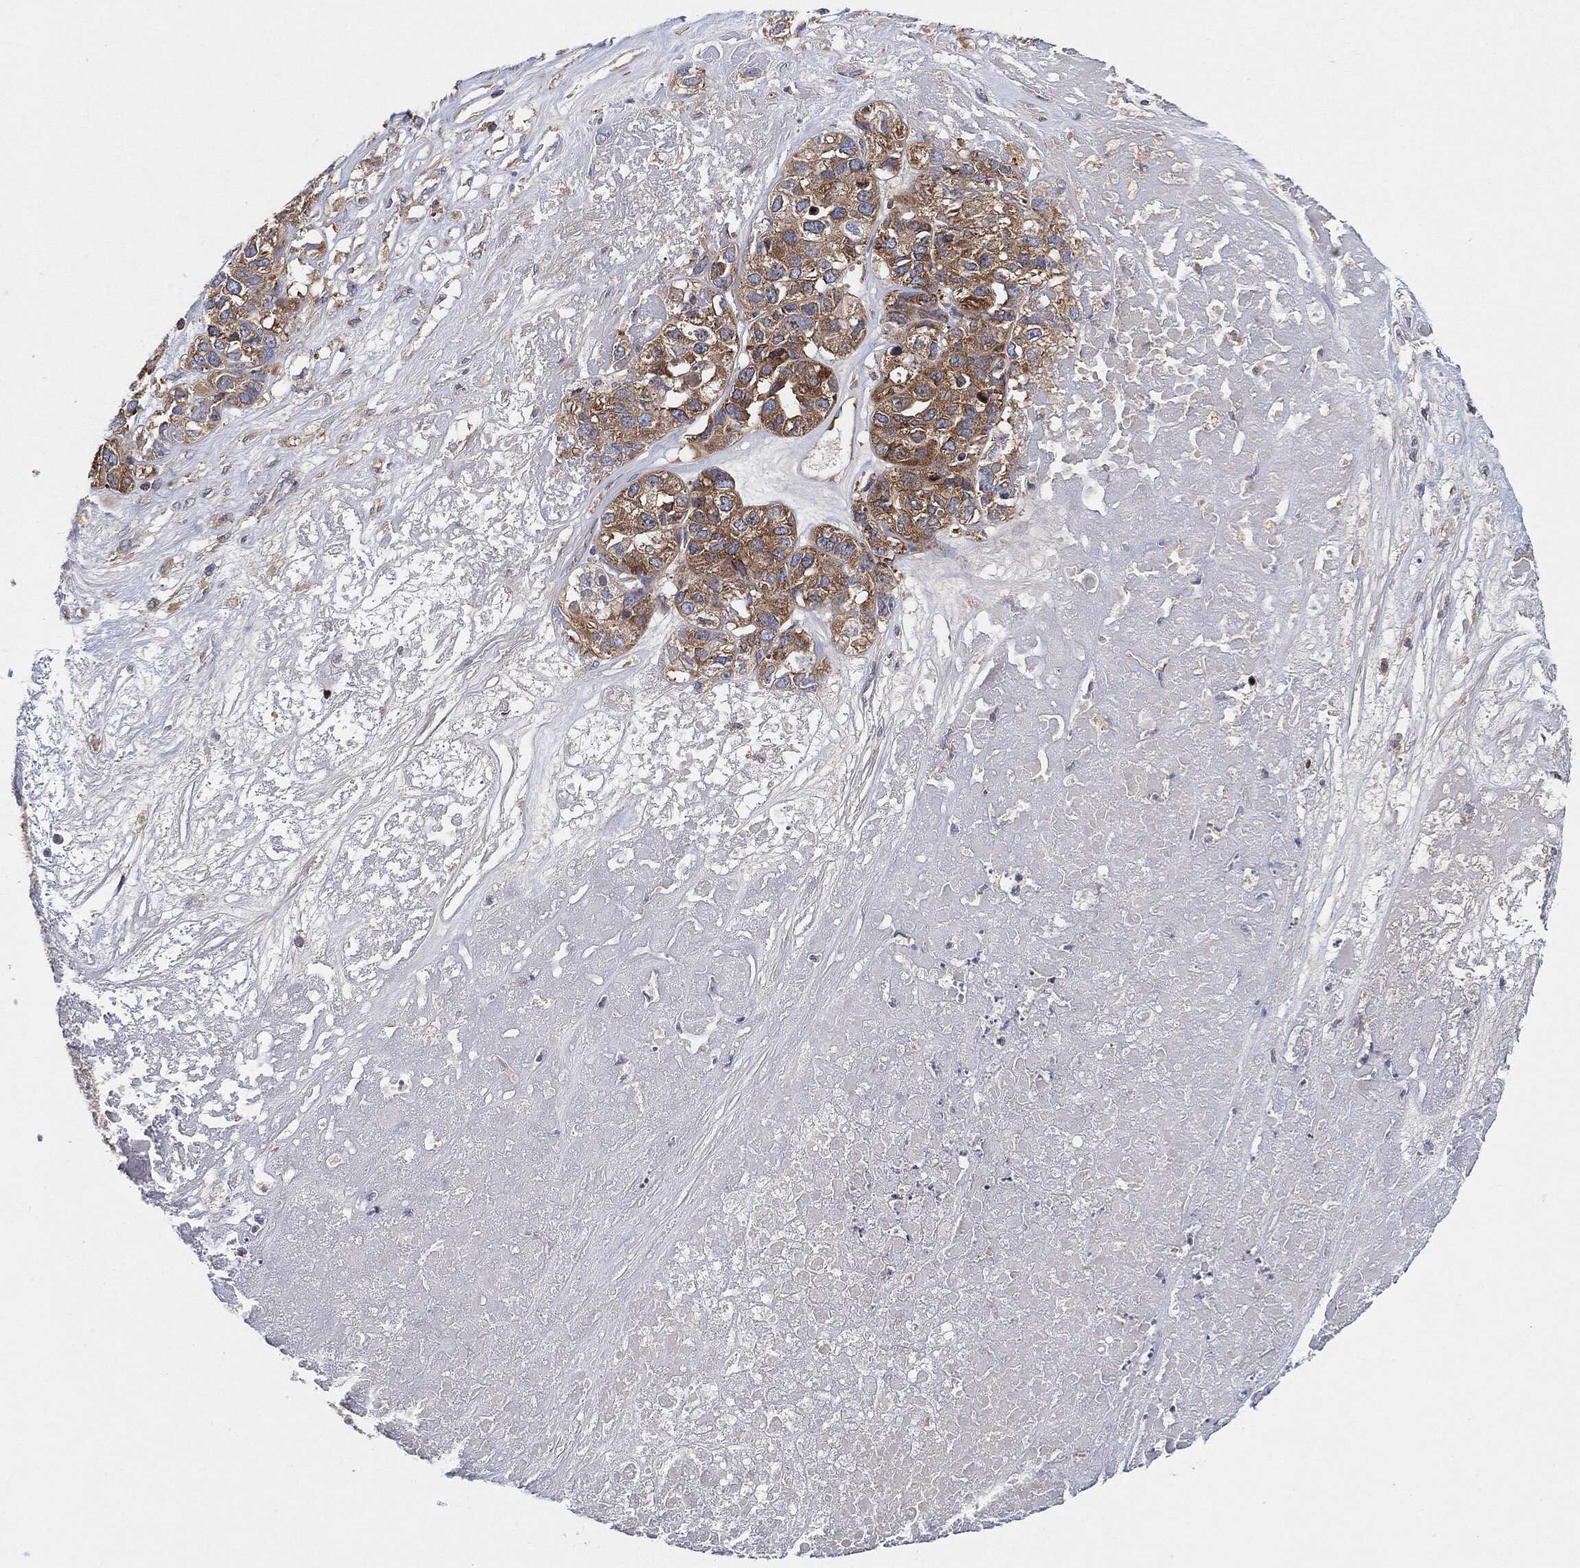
{"staining": {"intensity": "strong", "quantity": ">75%", "location": "cytoplasmic/membranous"}, "tissue": "ovarian cancer", "cell_type": "Tumor cells", "image_type": "cancer", "snomed": [{"axis": "morphology", "description": "Cystadenocarcinoma, serous, NOS"}, {"axis": "topography", "description": "Ovary"}], "caption": "Protein staining displays strong cytoplasmic/membranous staining in approximately >75% of tumor cells in ovarian cancer. (Stains: DAB (3,3'-diaminobenzidine) in brown, nuclei in blue, Microscopy: brightfield microscopy at high magnification).", "gene": "EIF2S2", "patient": {"sex": "female", "age": 87}}